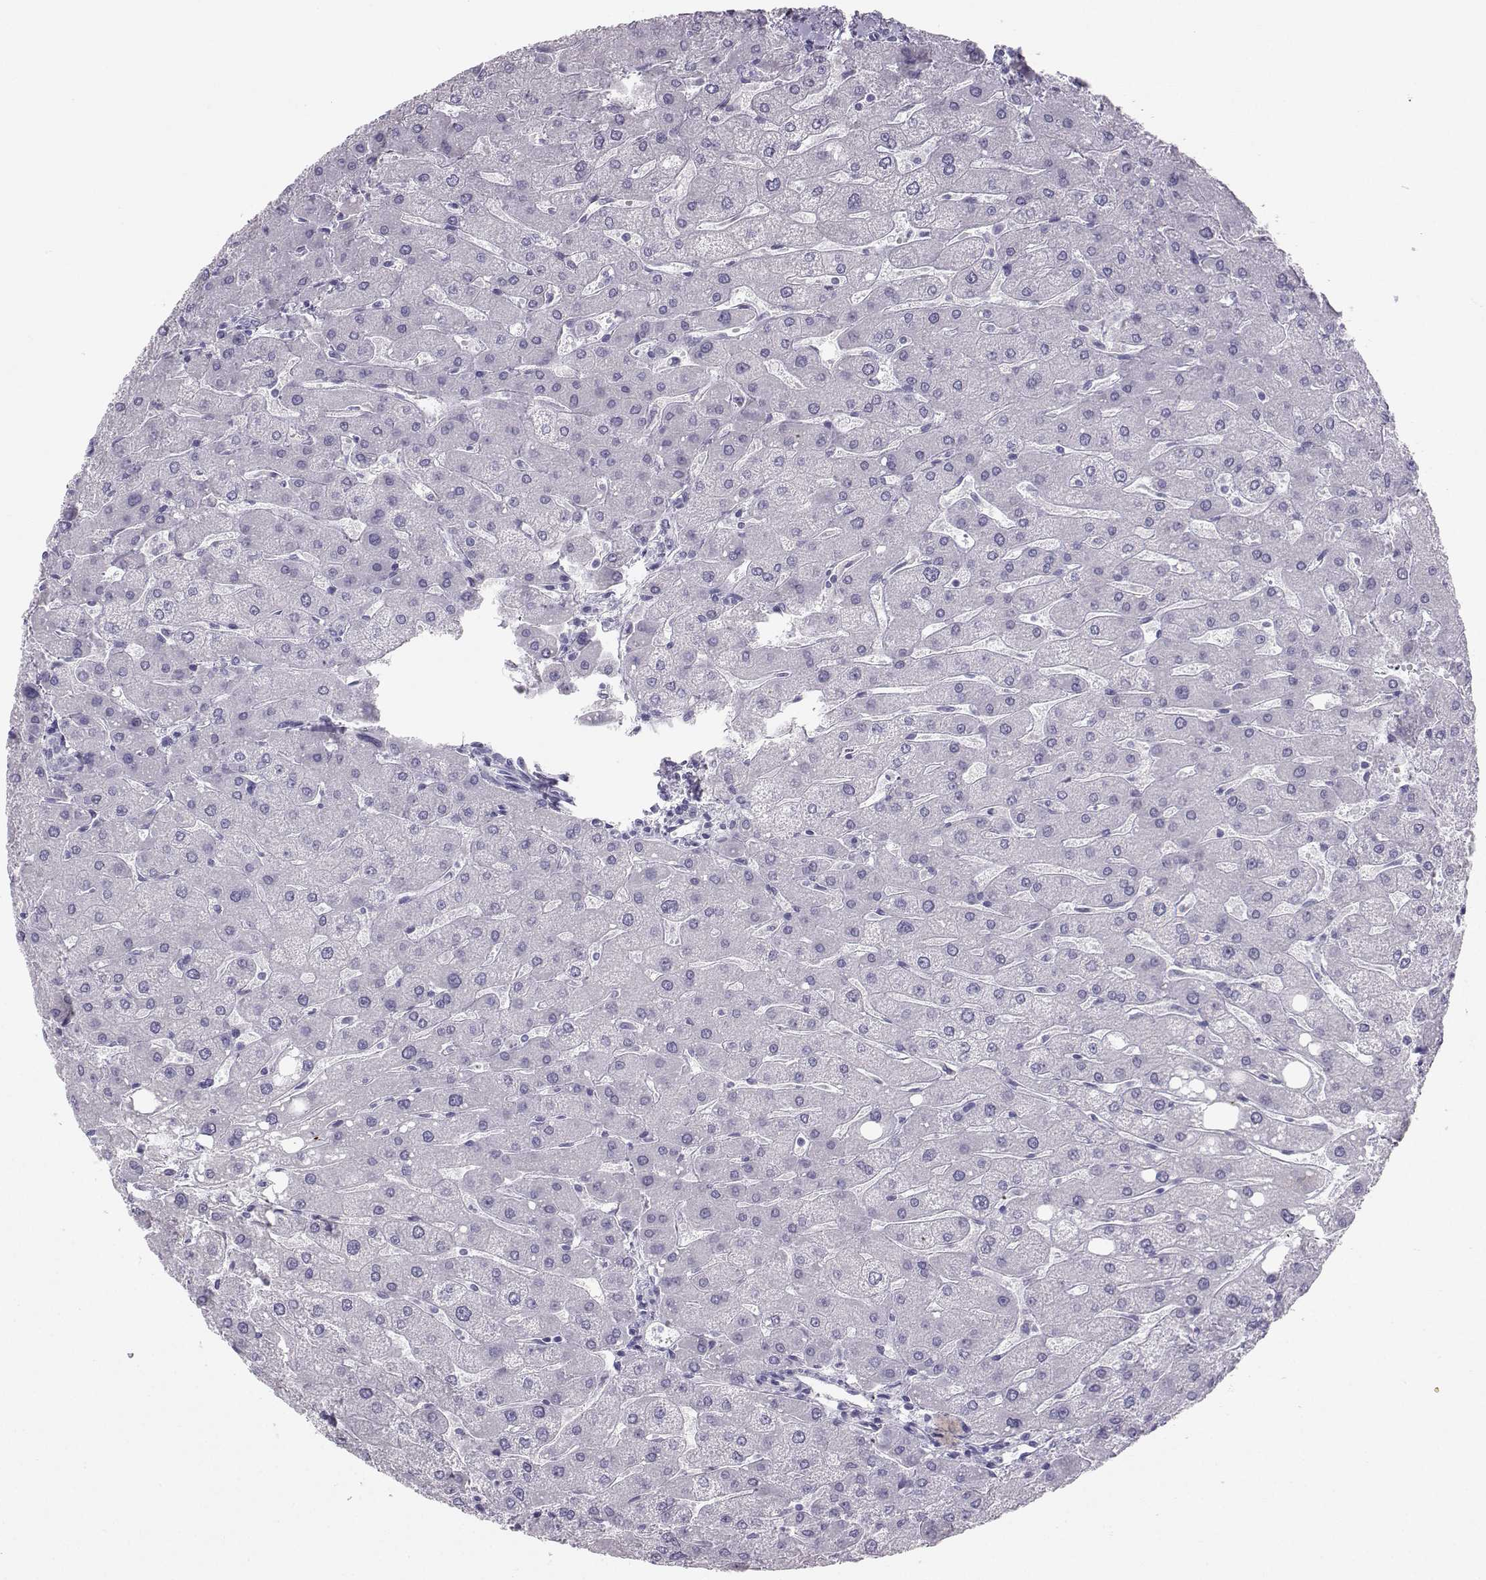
{"staining": {"intensity": "negative", "quantity": "none", "location": "none"}, "tissue": "liver", "cell_type": "Cholangiocytes", "image_type": "normal", "snomed": [{"axis": "morphology", "description": "Normal tissue, NOS"}, {"axis": "topography", "description": "Liver"}], "caption": "Immunohistochemistry (IHC) image of unremarkable liver: liver stained with DAB demonstrates no significant protein expression in cholangiocytes.", "gene": "IQCD", "patient": {"sex": "male", "age": 67}}